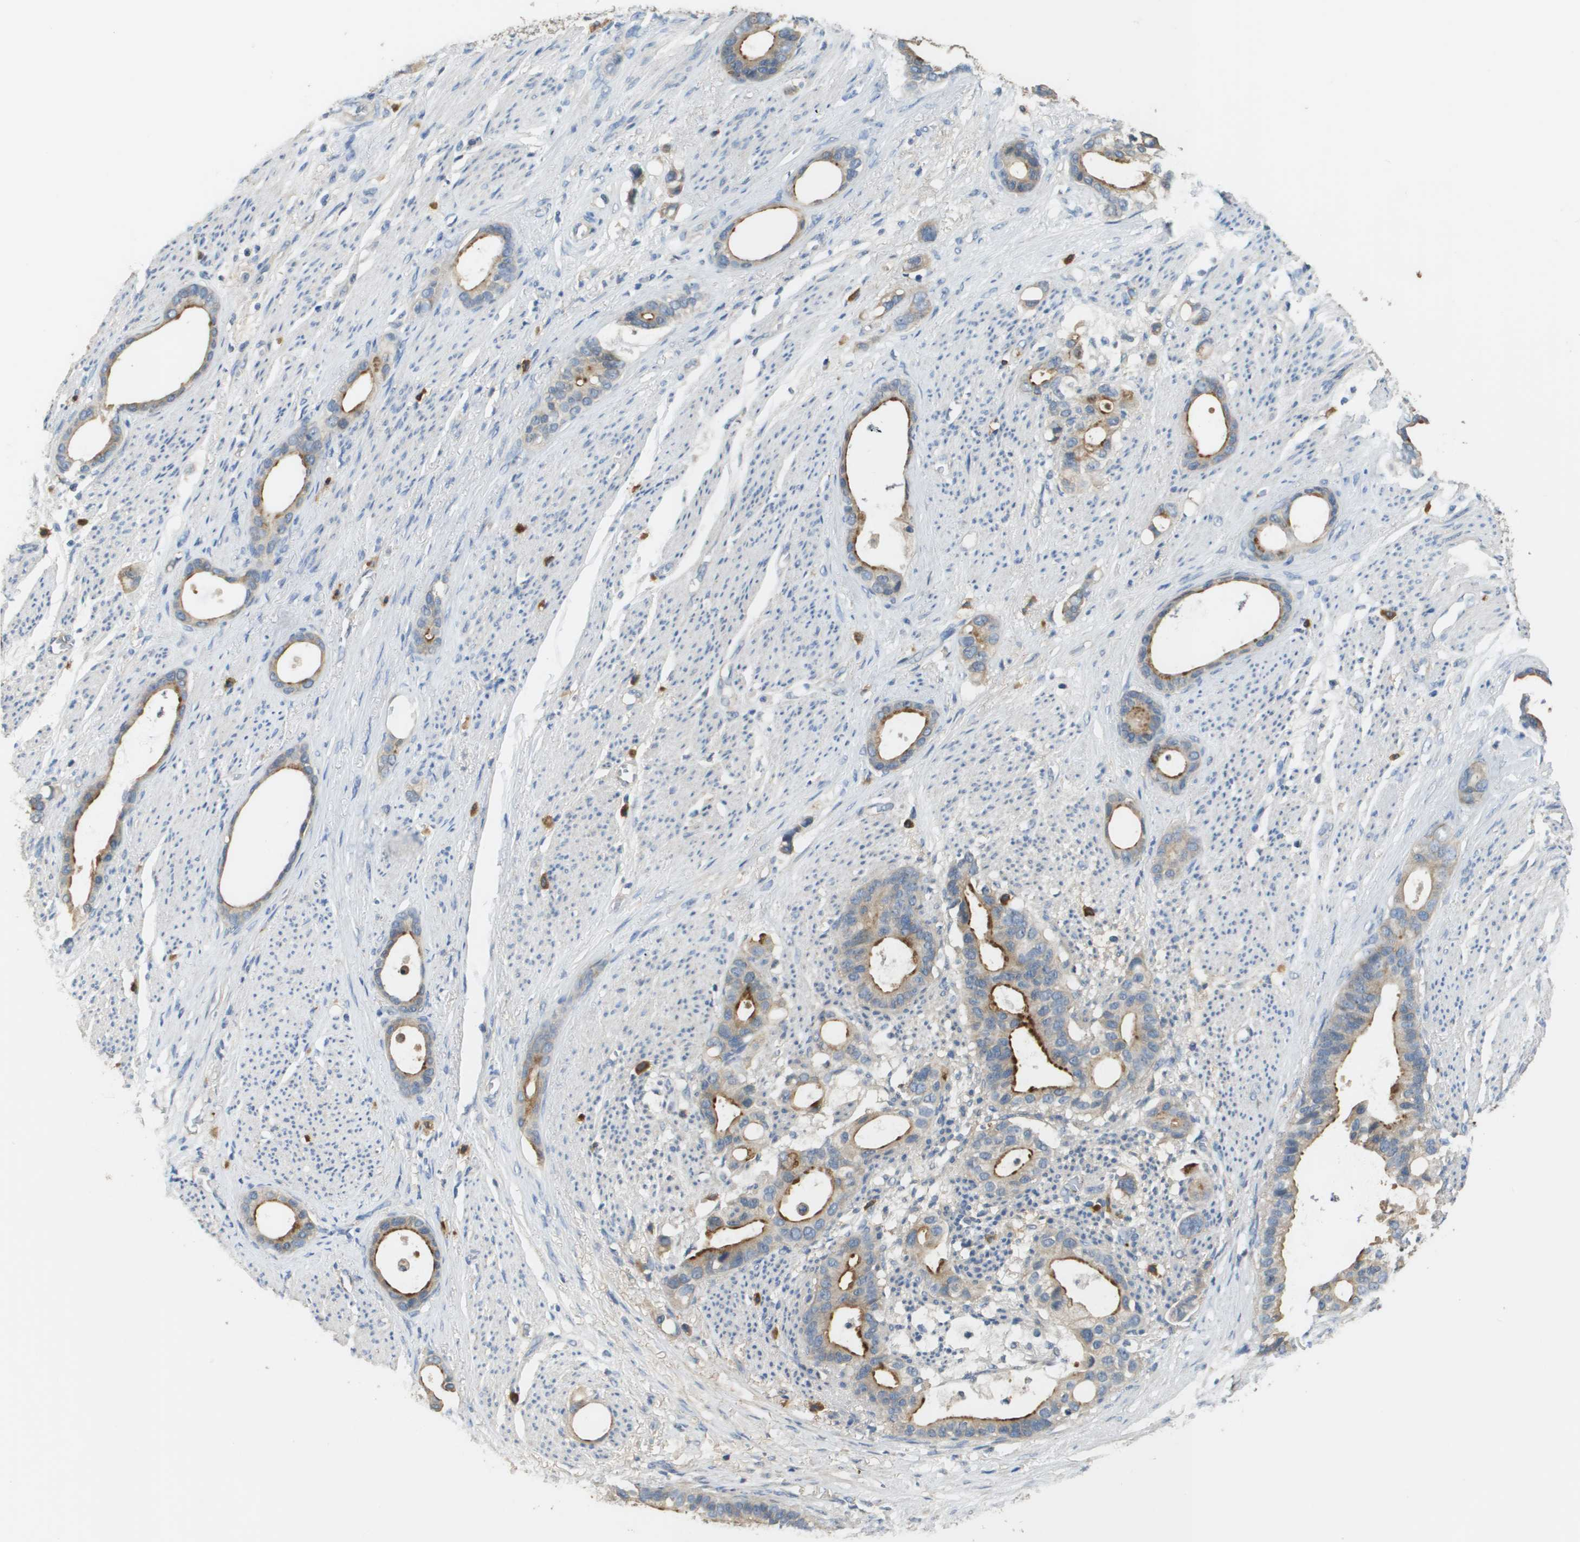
{"staining": {"intensity": "moderate", "quantity": "25%-75%", "location": "cytoplasmic/membranous"}, "tissue": "stomach cancer", "cell_type": "Tumor cells", "image_type": "cancer", "snomed": [{"axis": "morphology", "description": "Adenocarcinoma, NOS"}, {"axis": "topography", "description": "Stomach"}], "caption": "Protein staining displays moderate cytoplasmic/membranous expression in about 25%-75% of tumor cells in stomach cancer (adenocarcinoma).", "gene": "RAB27B", "patient": {"sex": "female", "age": 75}}